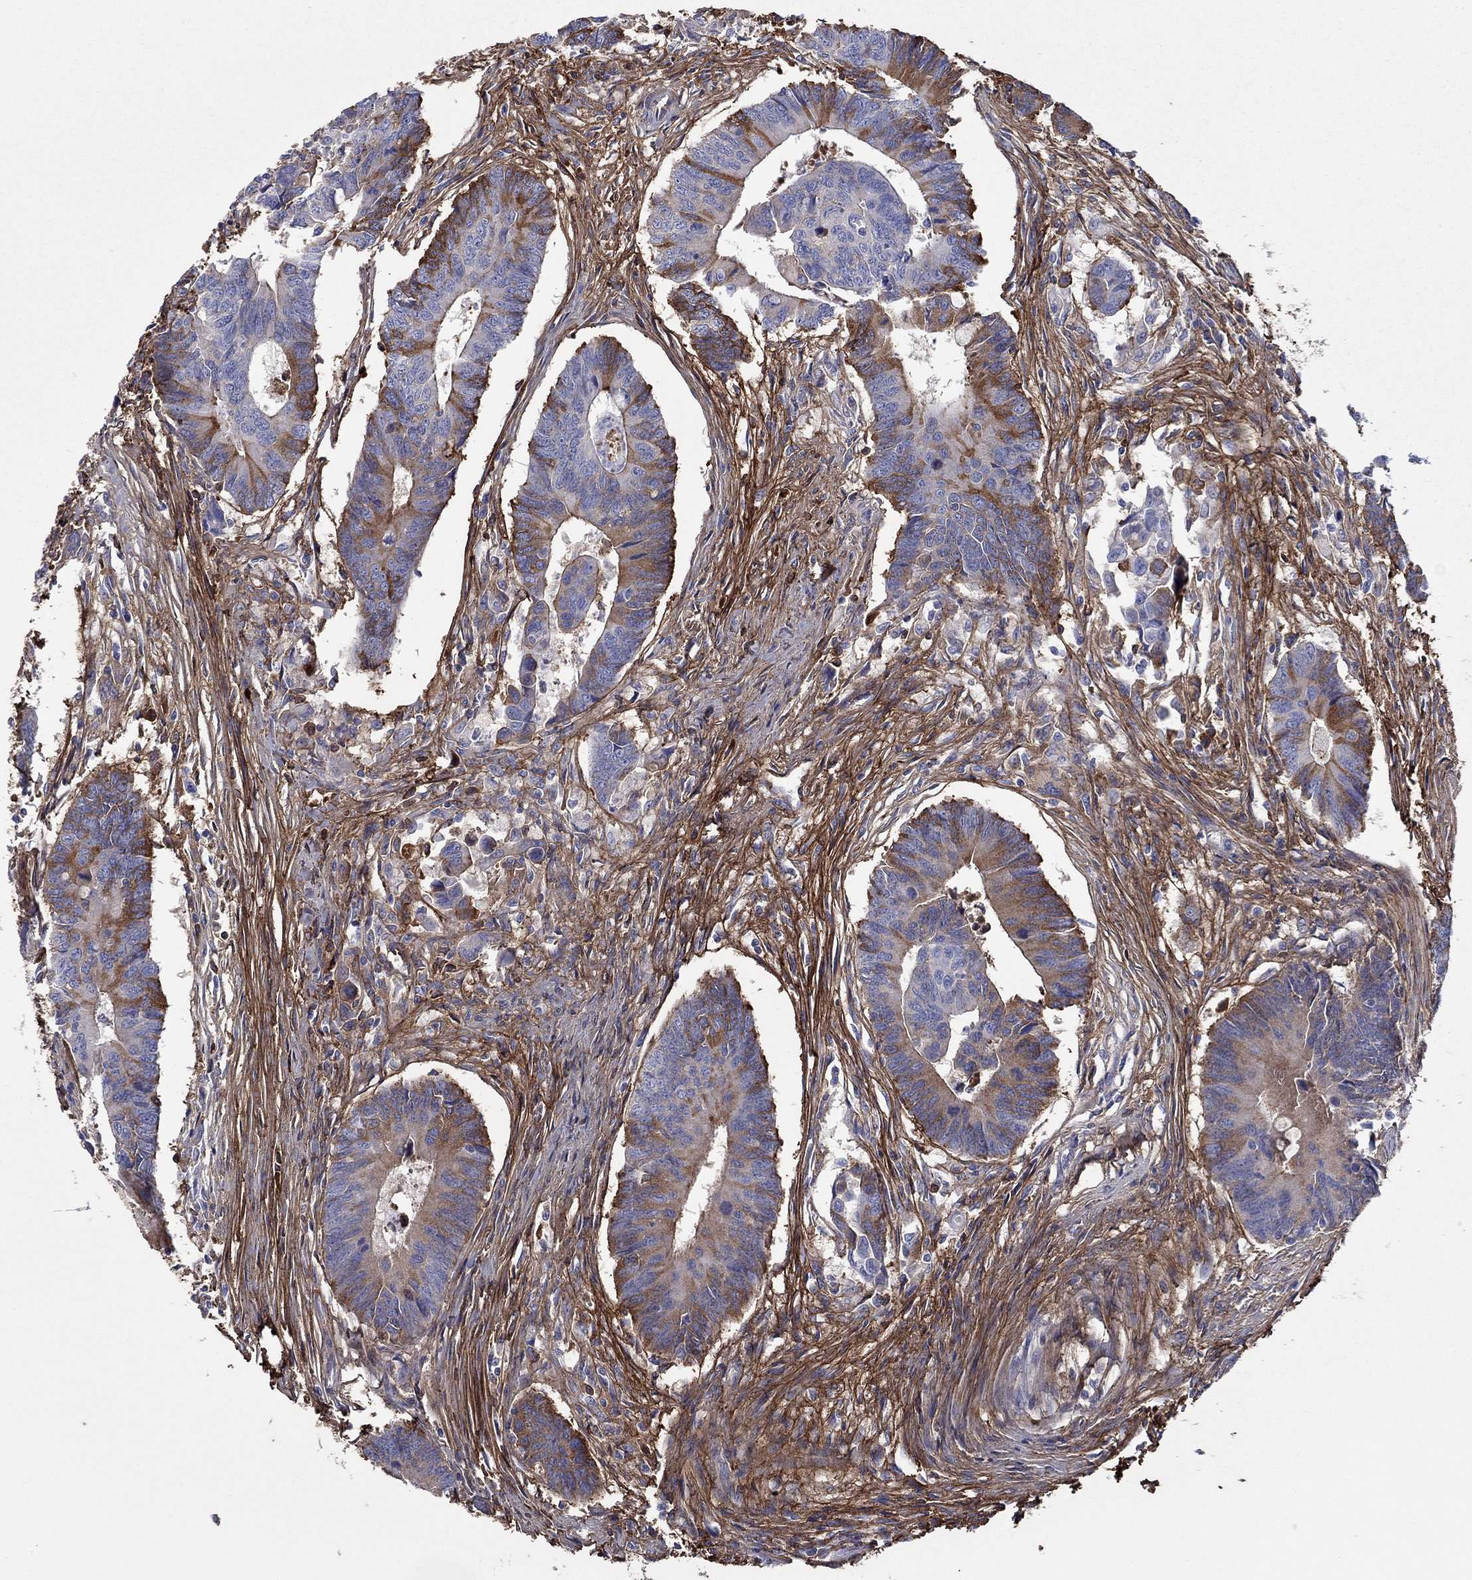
{"staining": {"intensity": "moderate", "quantity": "25%-75%", "location": "cytoplasmic/membranous"}, "tissue": "colorectal cancer", "cell_type": "Tumor cells", "image_type": "cancer", "snomed": [{"axis": "morphology", "description": "Adenocarcinoma, NOS"}, {"axis": "topography", "description": "Rectum"}], "caption": "A brown stain shows moderate cytoplasmic/membranous staining of a protein in colorectal cancer tumor cells.", "gene": "TGFBI", "patient": {"sex": "male", "age": 67}}